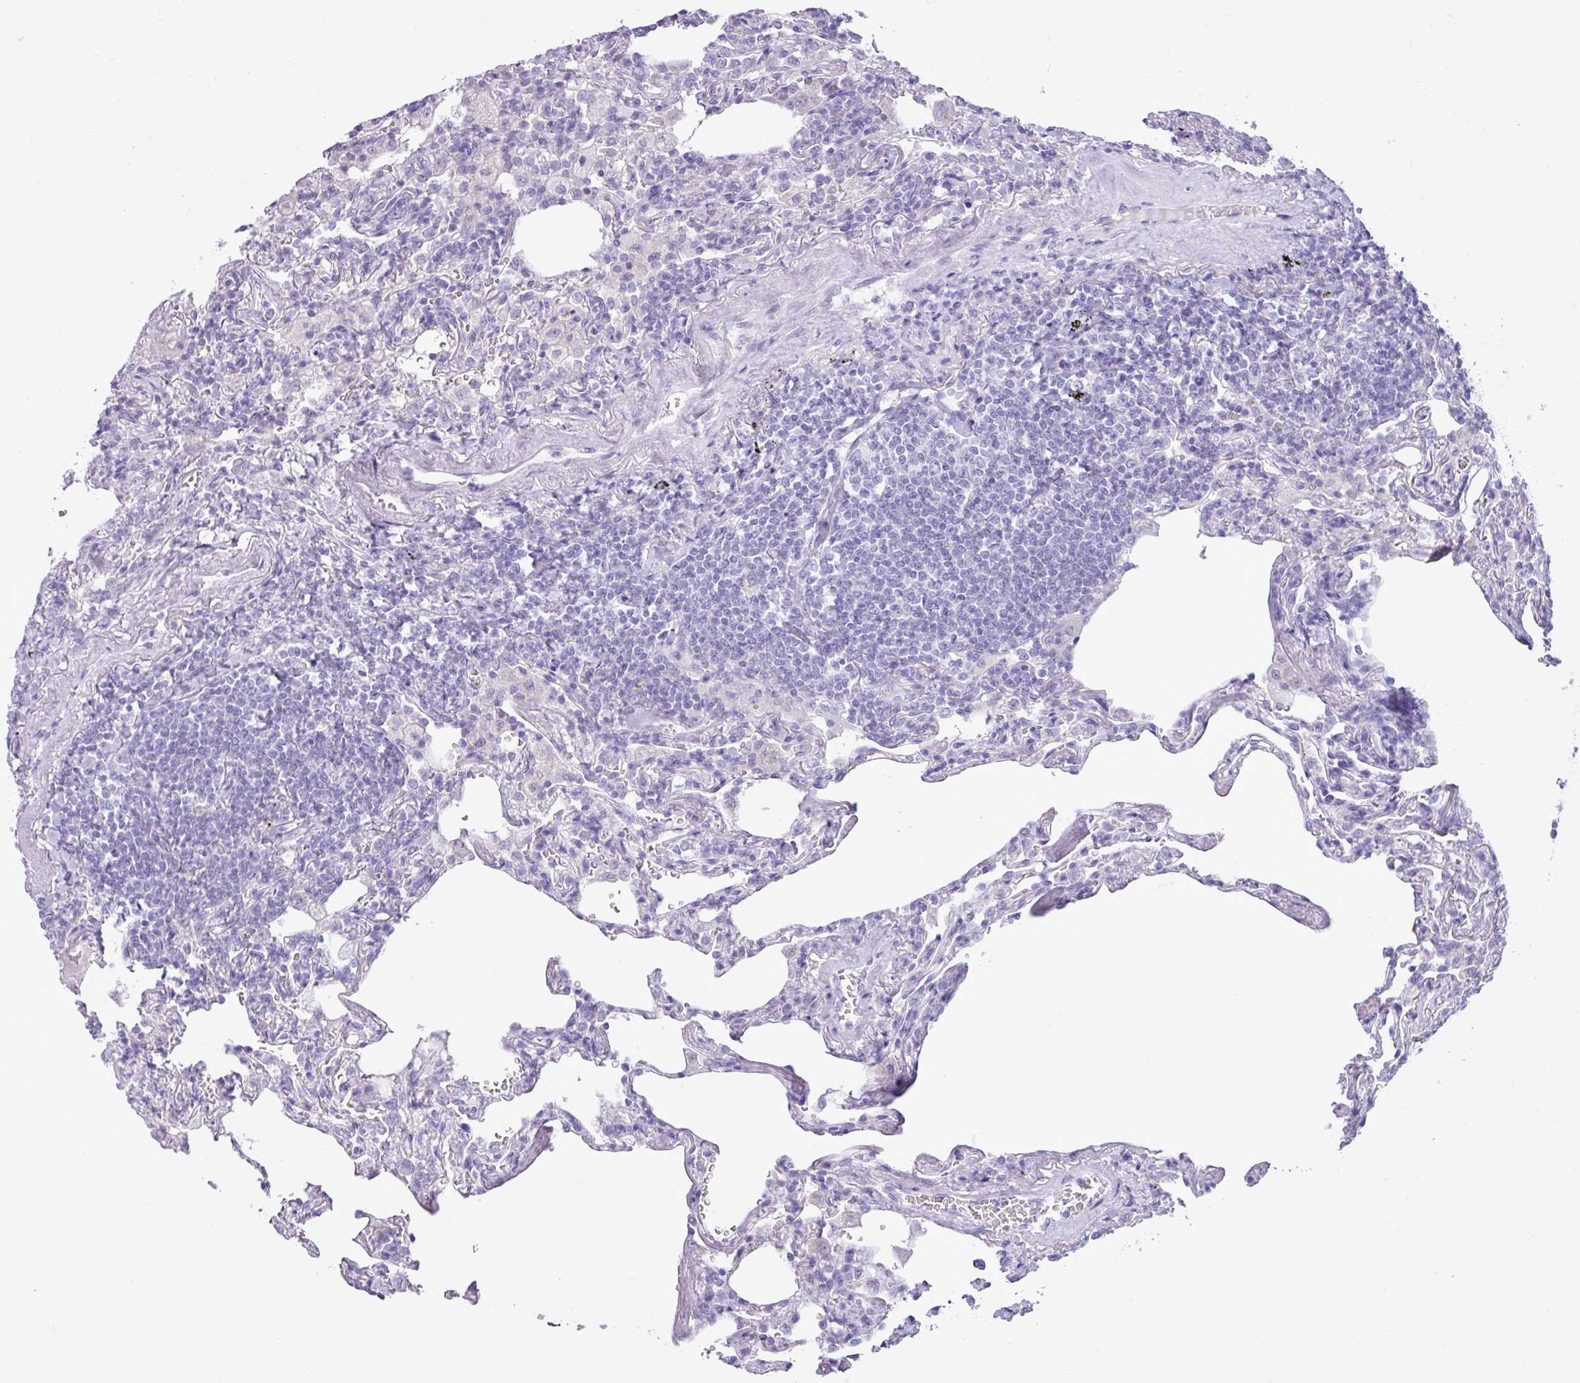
{"staining": {"intensity": "negative", "quantity": "none", "location": "none"}, "tissue": "lymphoma", "cell_type": "Tumor cells", "image_type": "cancer", "snomed": [{"axis": "morphology", "description": "Malignant lymphoma, non-Hodgkin's type, Low grade"}, {"axis": "topography", "description": "Lung"}], "caption": "IHC of human low-grade malignant lymphoma, non-Hodgkin's type displays no positivity in tumor cells.", "gene": "STIMATE", "patient": {"sex": "female", "age": 71}}